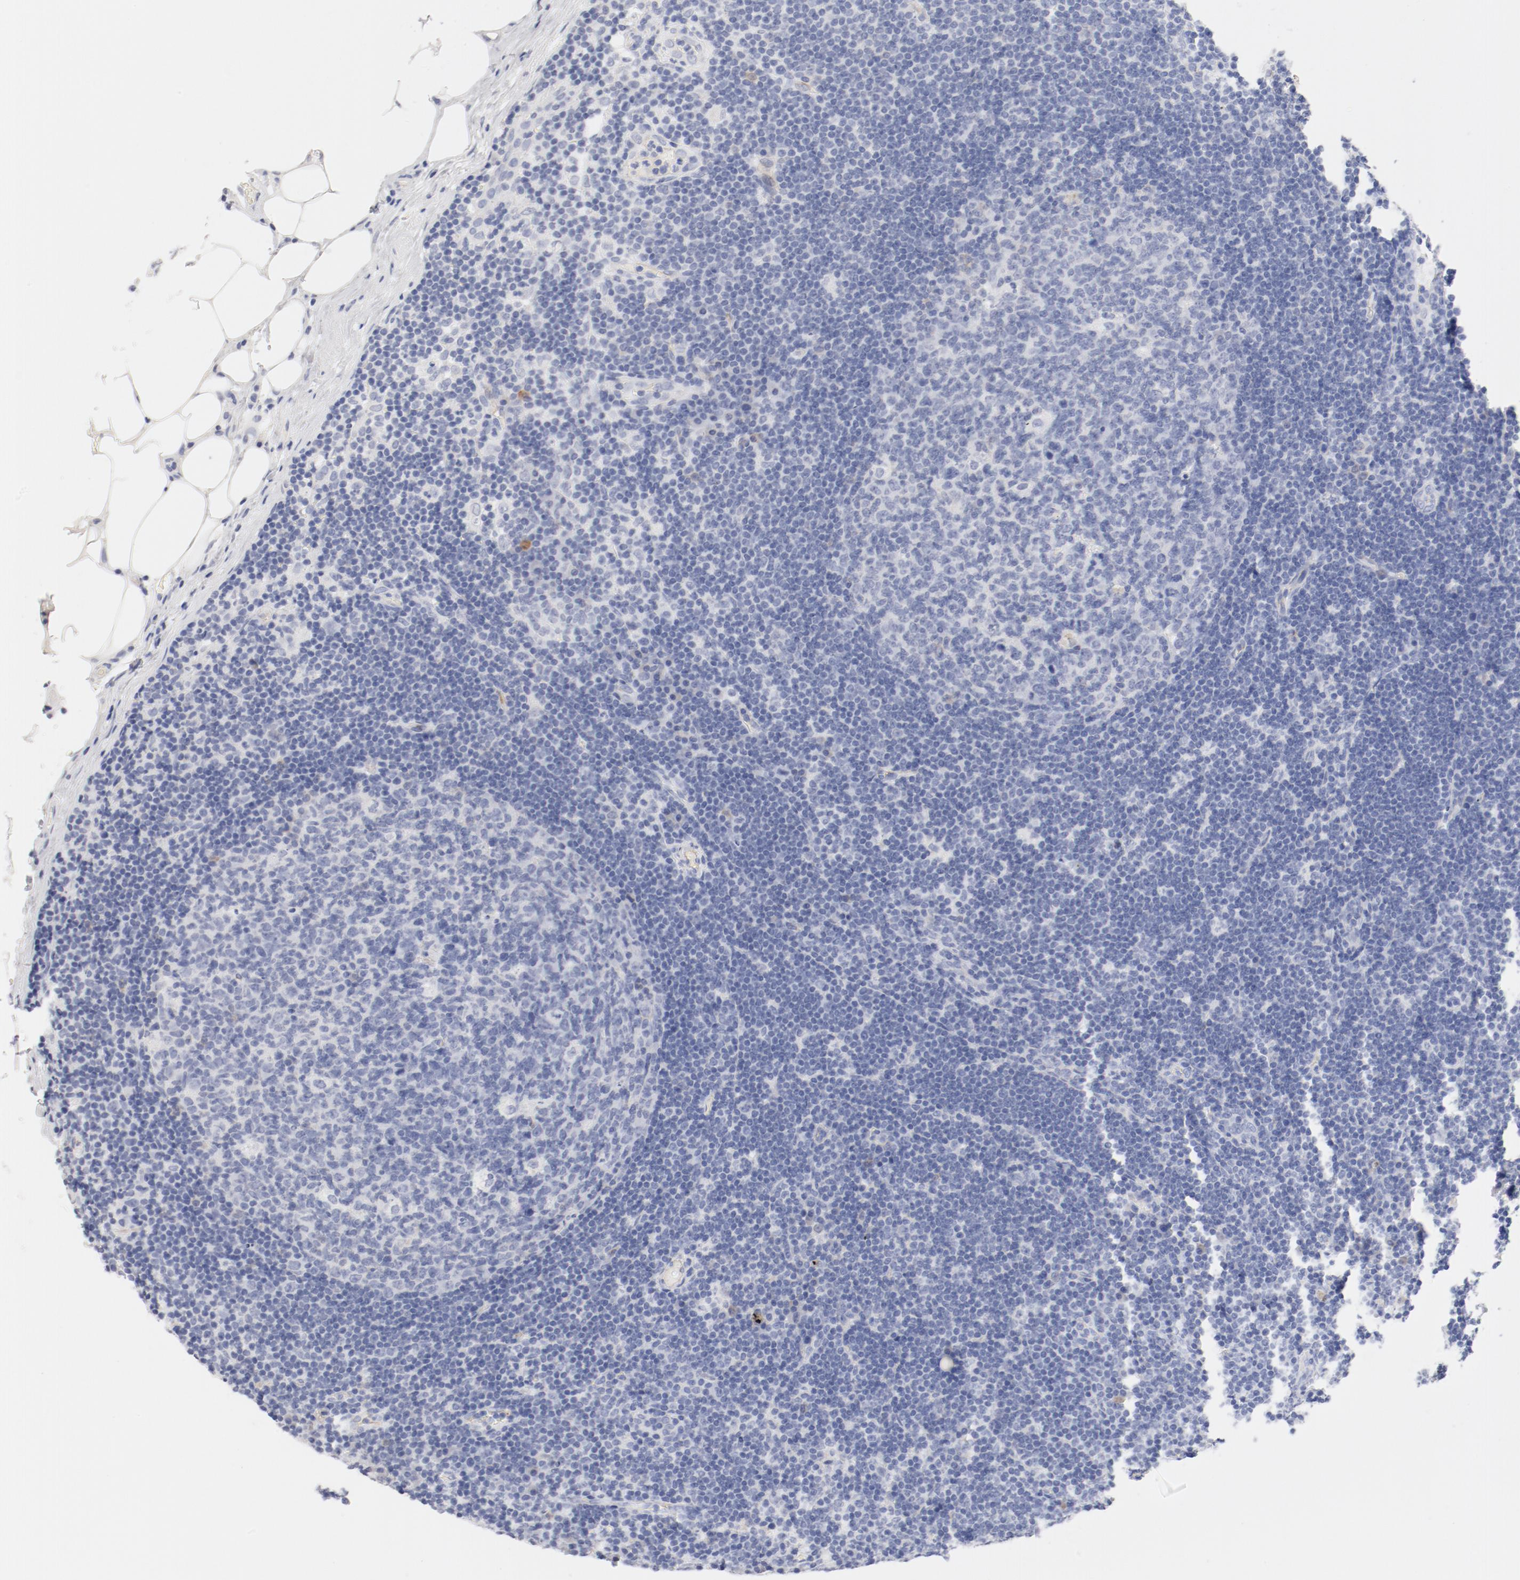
{"staining": {"intensity": "negative", "quantity": "none", "location": "none"}, "tissue": "lymph node", "cell_type": "Germinal center cells", "image_type": "normal", "snomed": [{"axis": "morphology", "description": "Normal tissue, NOS"}, {"axis": "morphology", "description": "Squamous cell carcinoma, metastatic, NOS"}, {"axis": "topography", "description": "Lymph node"}], "caption": "This is a histopathology image of immunohistochemistry (IHC) staining of normal lymph node, which shows no expression in germinal center cells.", "gene": "HOMER1", "patient": {"sex": "female", "age": 53}}